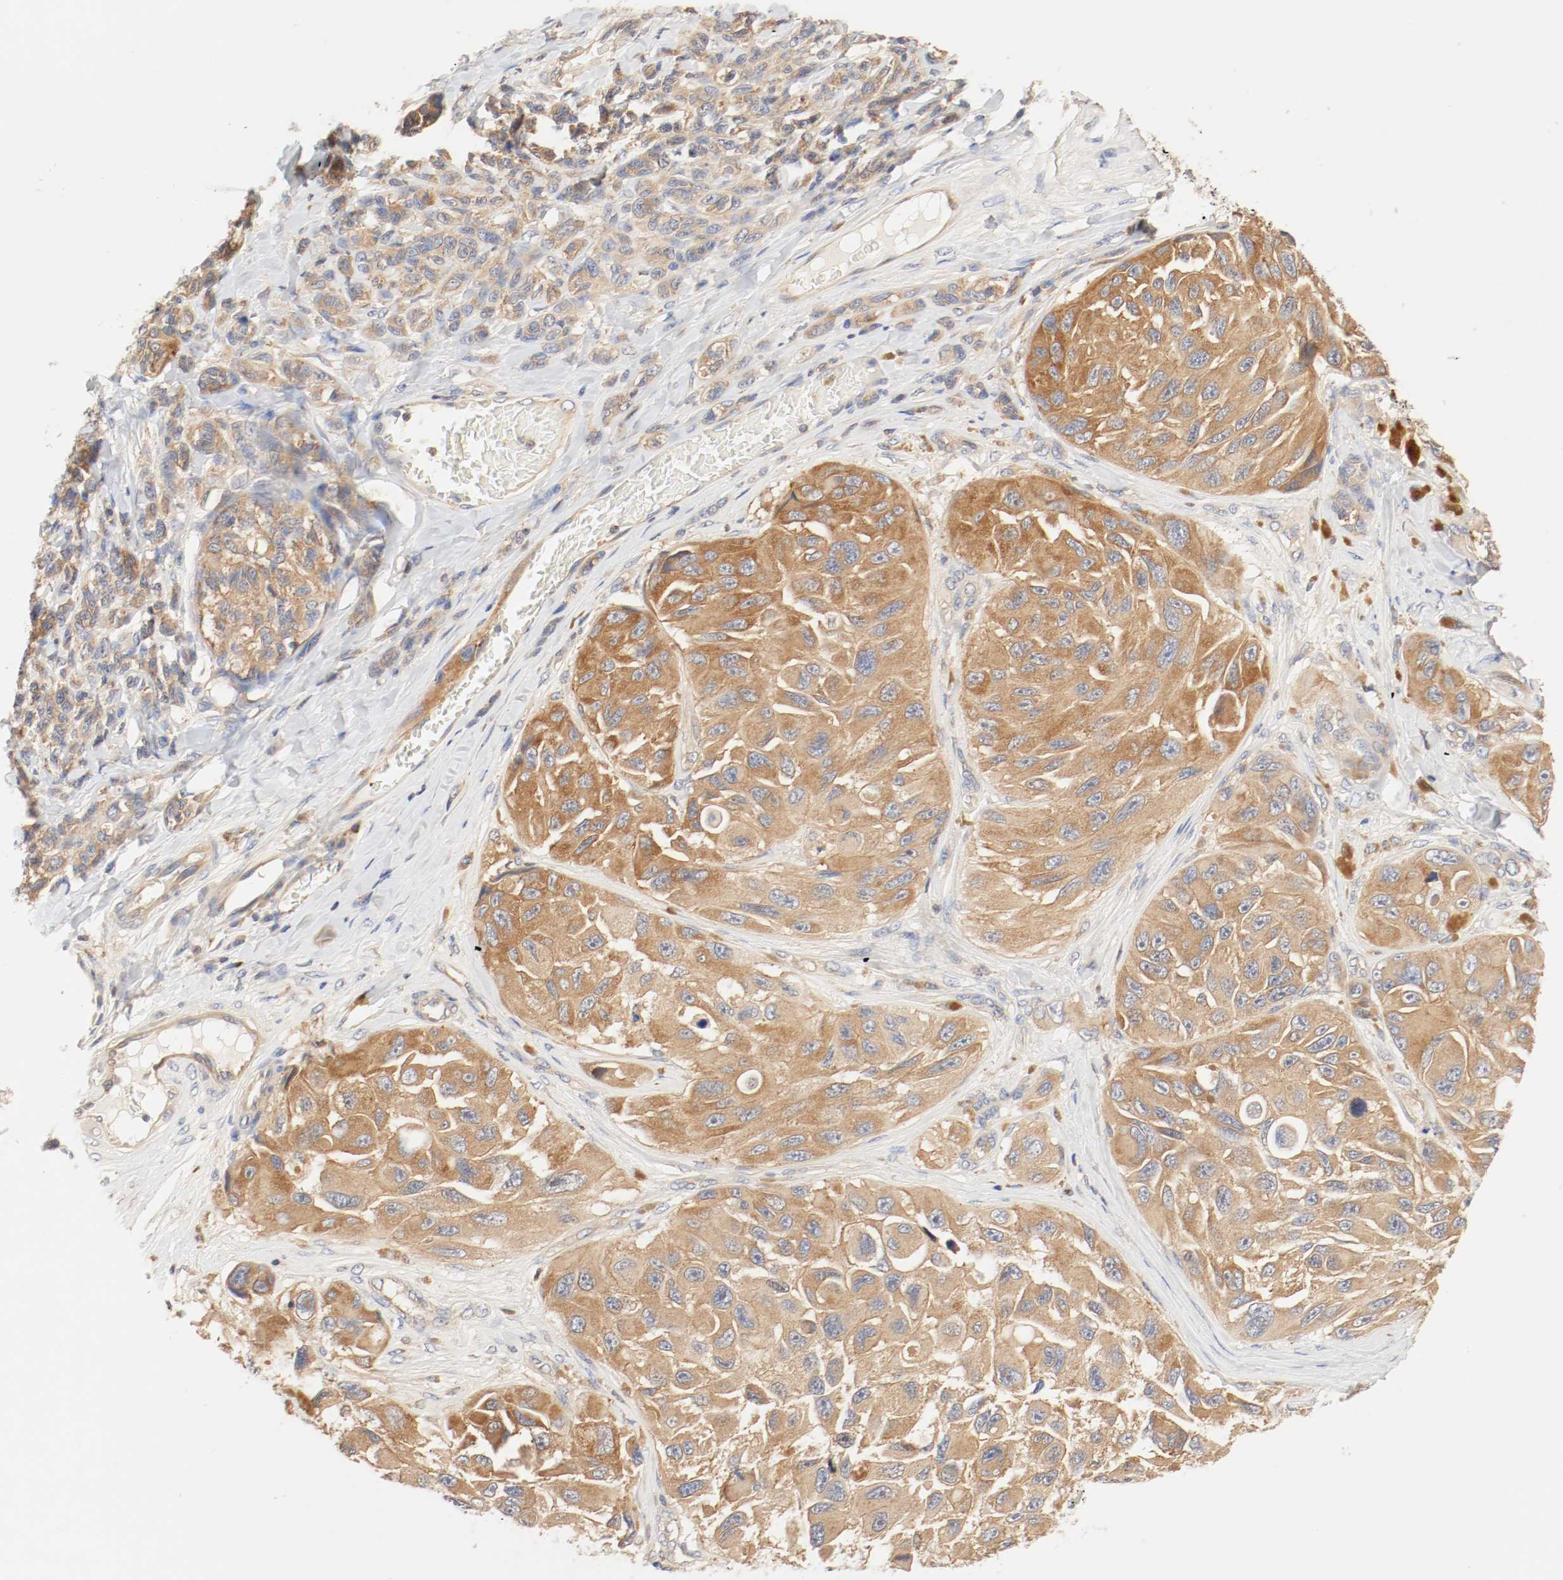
{"staining": {"intensity": "moderate", "quantity": ">75%", "location": "cytoplasmic/membranous"}, "tissue": "melanoma", "cell_type": "Tumor cells", "image_type": "cancer", "snomed": [{"axis": "morphology", "description": "Malignant melanoma, NOS"}, {"axis": "topography", "description": "Skin"}], "caption": "Immunohistochemistry (IHC) (DAB (3,3'-diaminobenzidine)) staining of human malignant melanoma exhibits moderate cytoplasmic/membranous protein positivity in approximately >75% of tumor cells.", "gene": "GIT1", "patient": {"sex": "female", "age": 73}}